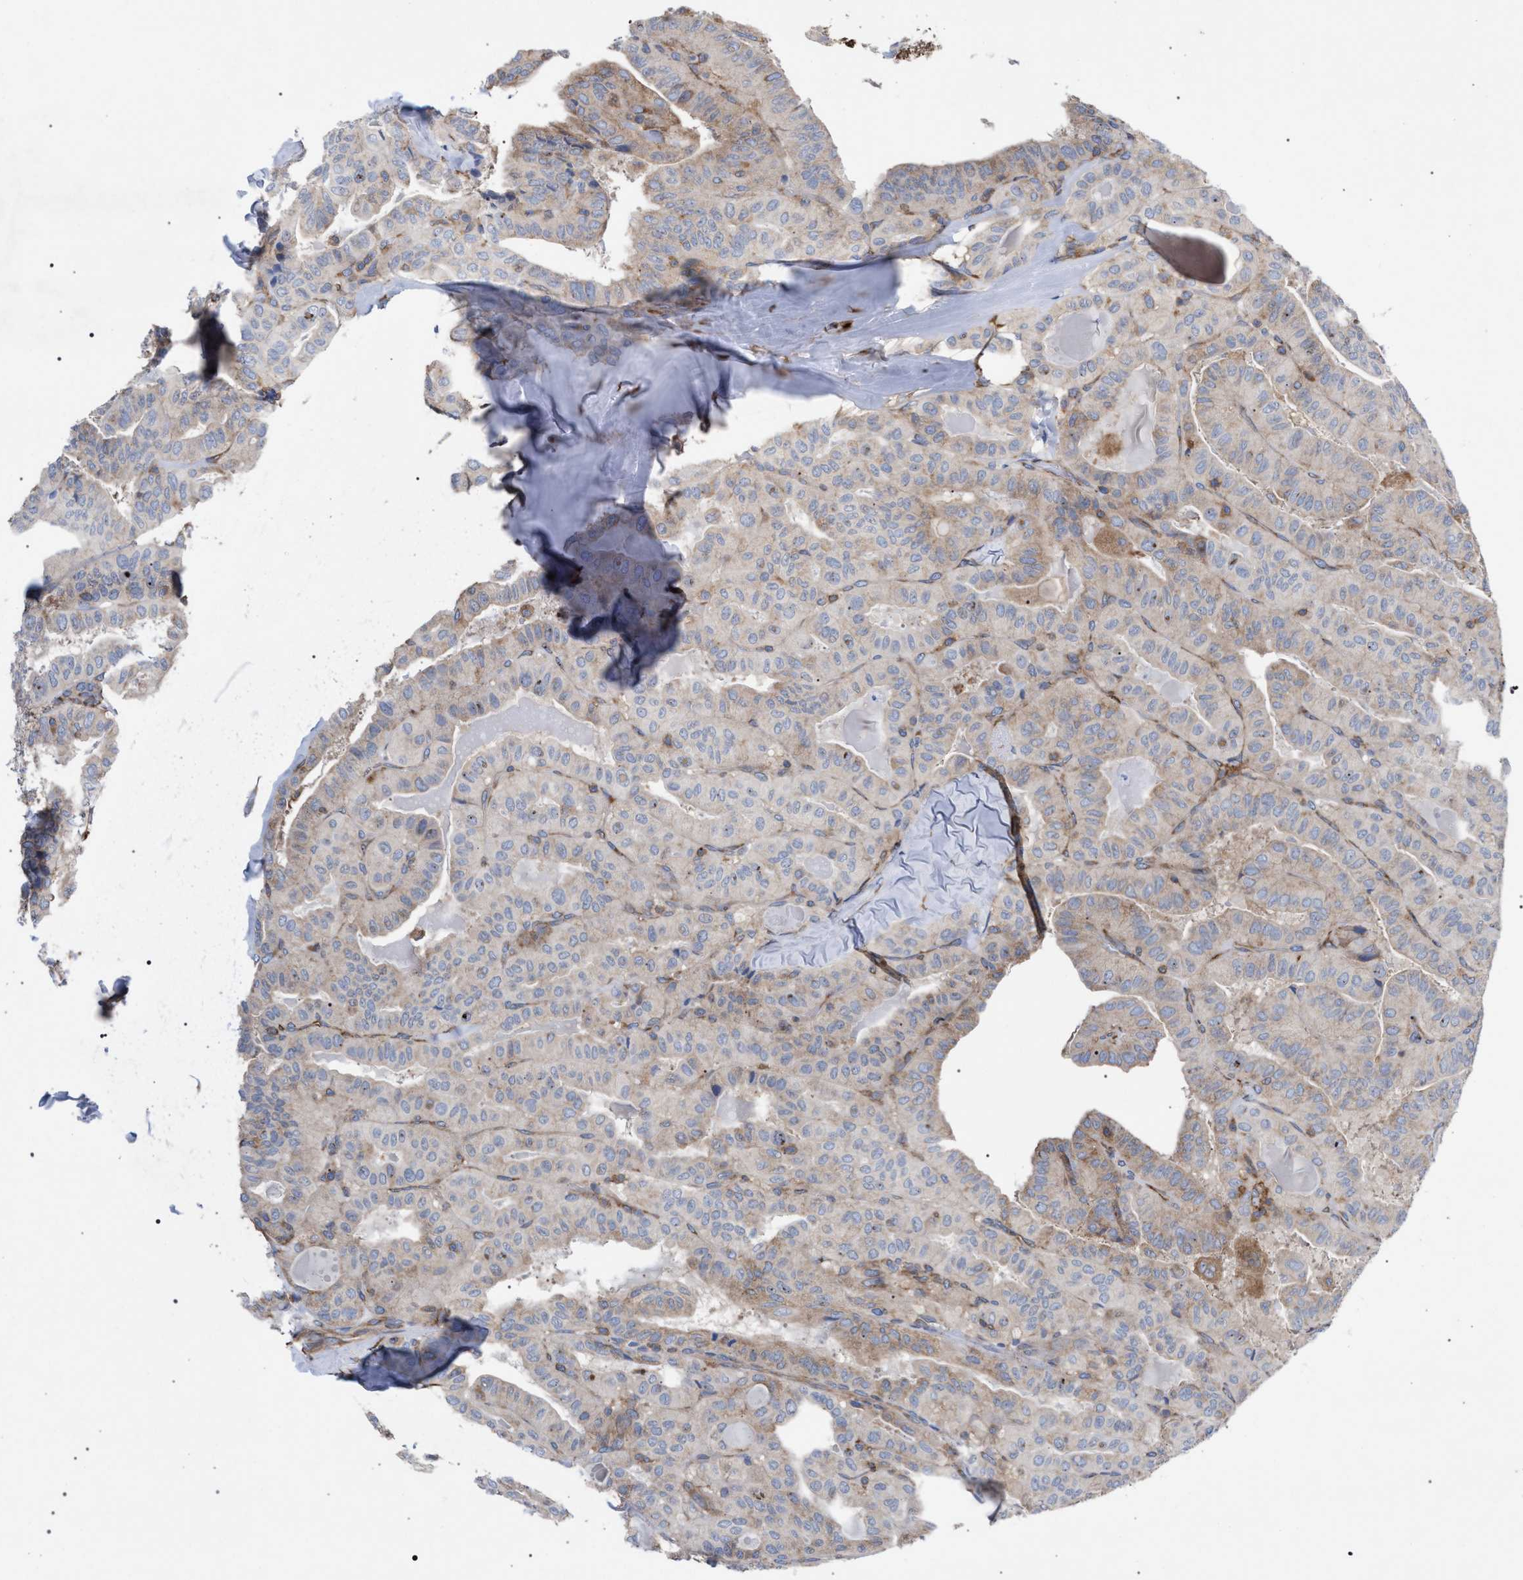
{"staining": {"intensity": "weak", "quantity": "<25%", "location": "cytoplasmic/membranous"}, "tissue": "thyroid cancer", "cell_type": "Tumor cells", "image_type": "cancer", "snomed": [{"axis": "morphology", "description": "Papillary adenocarcinoma, NOS"}, {"axis": "topography", "description": "Thyroid gland"}], "caption": "The photomicrograph exhibits no staining of tumor cells in thyroid papillary adenocarcinoma.", "gene": "CDR2L", "patient": {"sex": "male", "age": 77}}